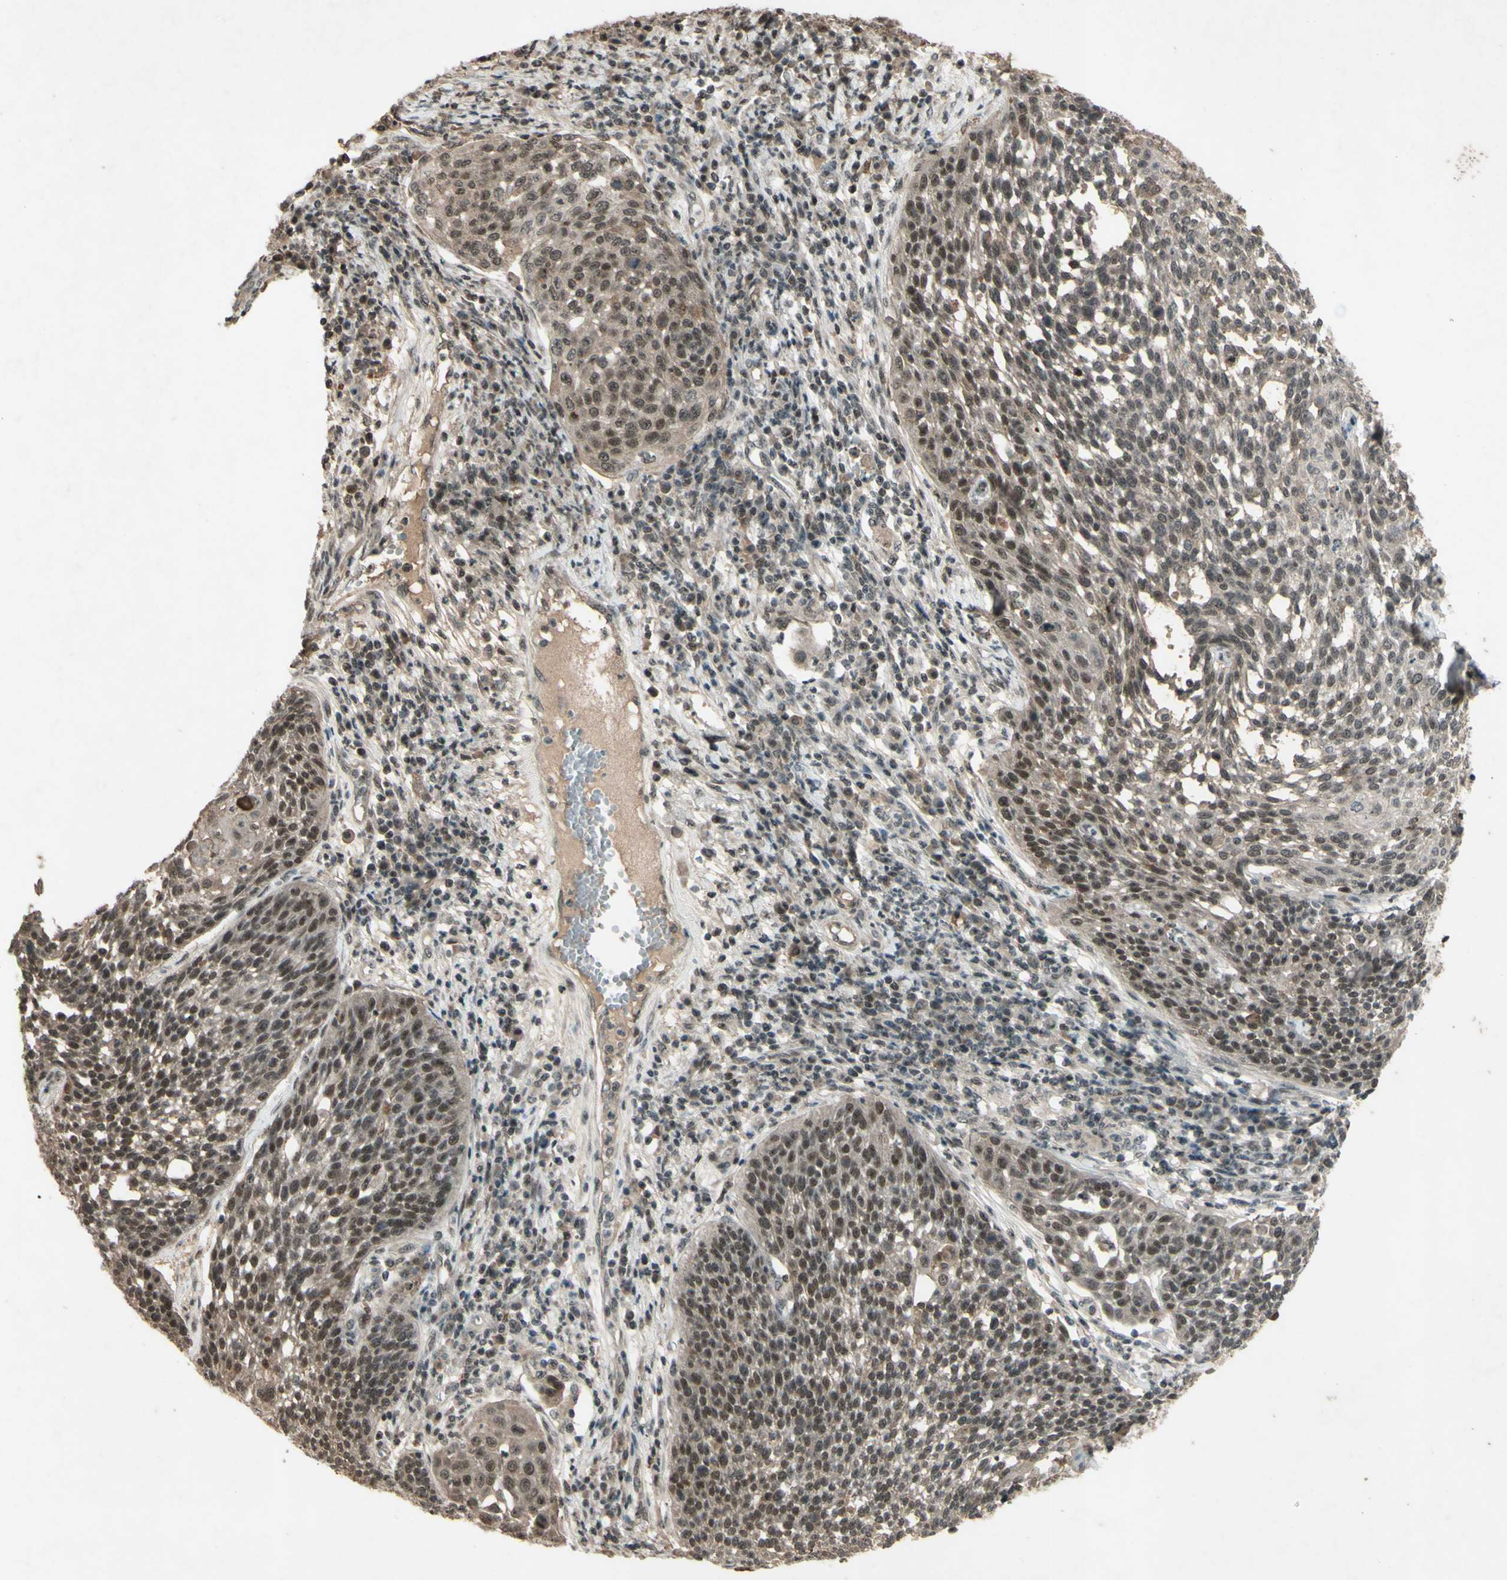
{"staining": {"intensity": "moderate", "quantity": ">75%", "location": "cytoplasmic/membranous,nuclear"}, "tissue": "cervical cancer", "cell_type": "Tumor cells", "image_type": "cancer", "snomed": [{"axis": "morphology", "description": "Squamous cell carcinoma, NOS"}, {"axis": "topography", "description": "Cervix"}], "caption": "Moderate cytoplasmic/membranous and nuclear positivity for a protein is identified in about >75% of tumor cells of squamous cell carcinoma (cervical) using IHC.", "gene": "SNW1", "patient": {"sex": "female", "age": 34}}